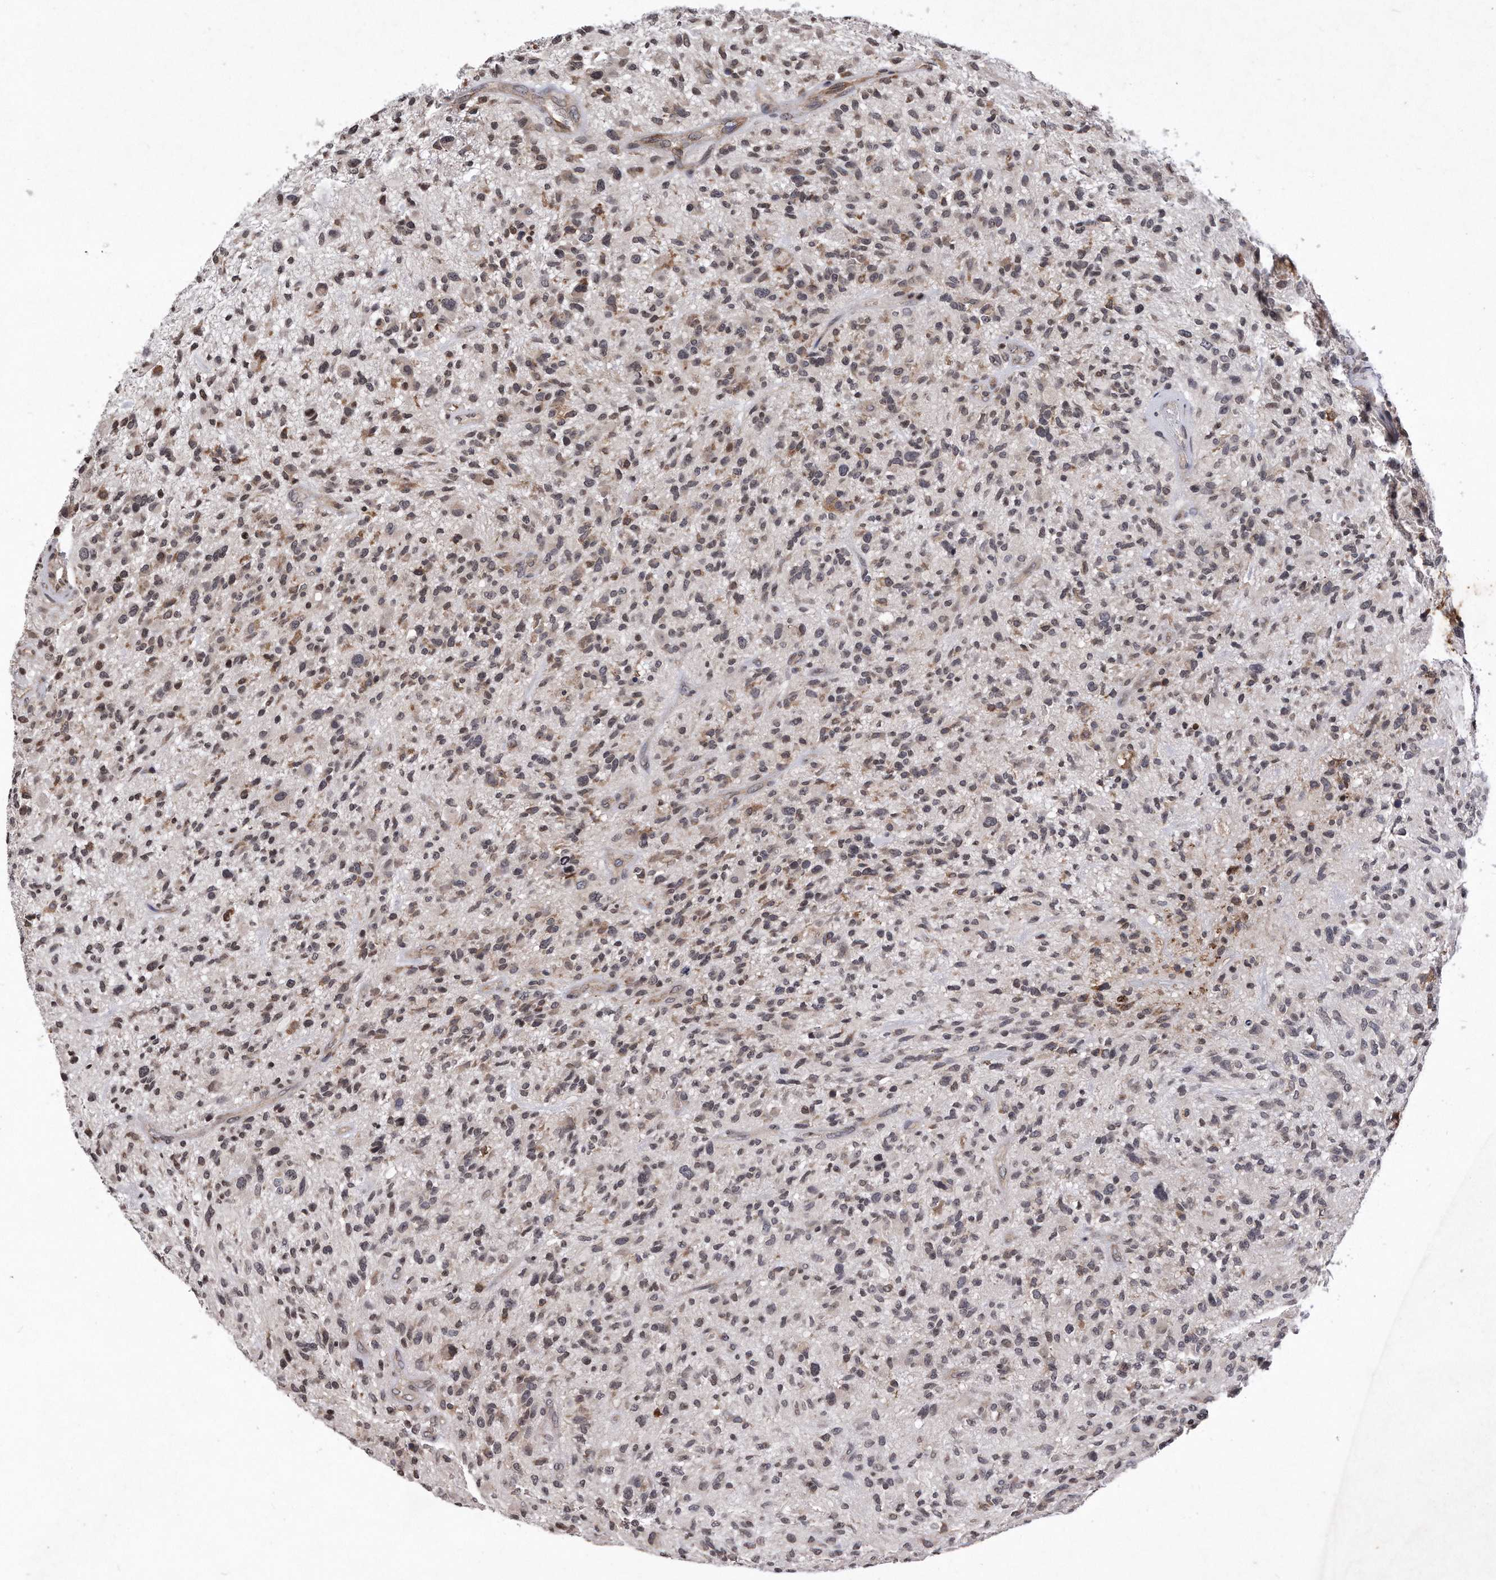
{"staining": {"intensity": "weak", "quantity": "<25%", "location": "cytoplasmic/membranous,nuclear"}, "tissue": "glioma", "cell_type": "Tumor cells", "image_type": "cancer", "snomed": [{"axis": "morphology", "description": "Glioma, malignant, High grade"}, {"axis": "topography", "description": "Brain"}], "caption": "Human malignant high-grade glioma stained for a protein using immunohistochemistry exhibits no positivity in tumor cells.", "gene": "DAB1", "patient": {"sex": "male", "age": 47}}